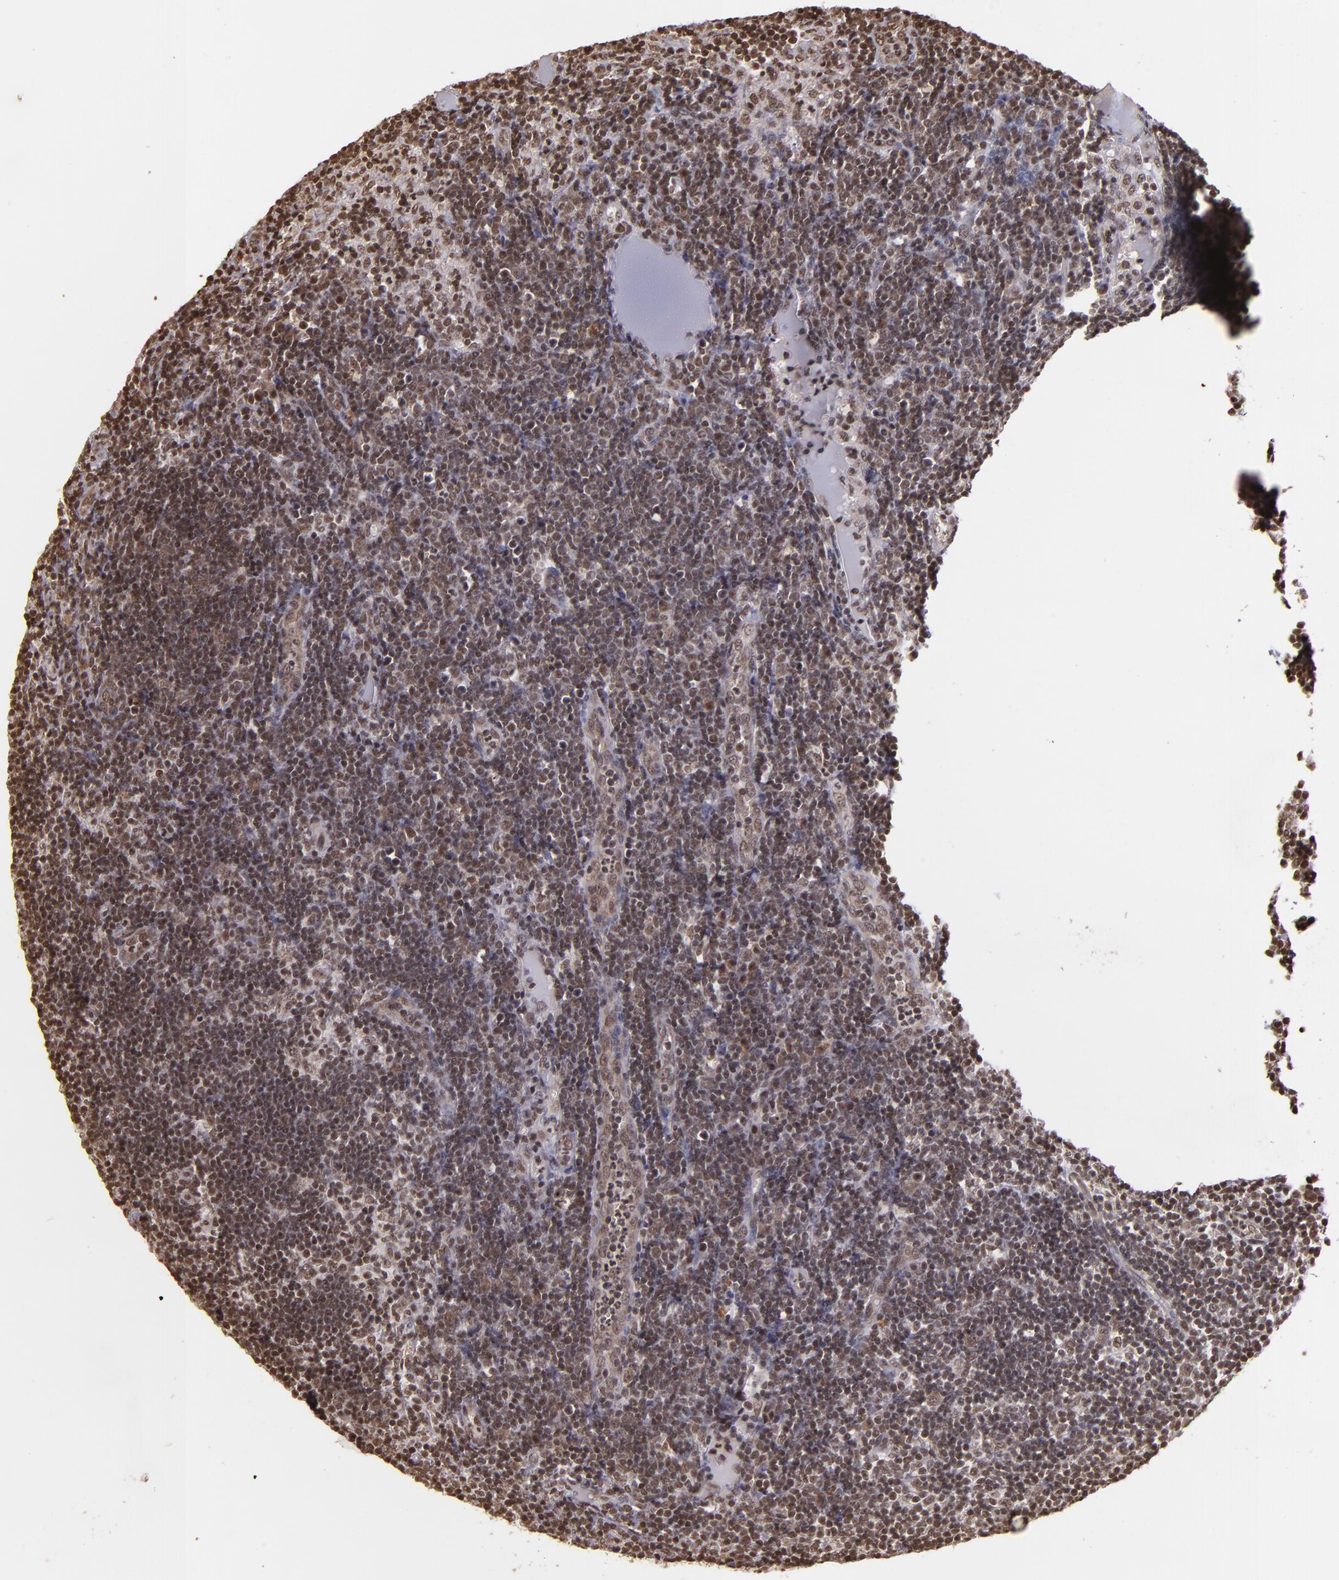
{"staining": {"intensity": "moderate", "quantity": ">75%", "location": "nuclear"}, "tissue": "lymph node", "cell_type": "Non-germinal center cells", "image_type": "normal", "snomed": [{"axis": "morphology", "description": "Normal tissue, NOS"}, {"axis": "morphology", "description": "Inflammation, NOS"}, {"axis": "topography", "description": "Lymph node"}, {"axis": "topography", "description": "Salivary gland"}], "caption": "Immunohistochemical staining of benign lymph node demonstrates moderate nuclear protein positivity in about >75% of non-germinal center cells.", "gene": "CUL3", "patient": {"sex": "male", "age": 3}}